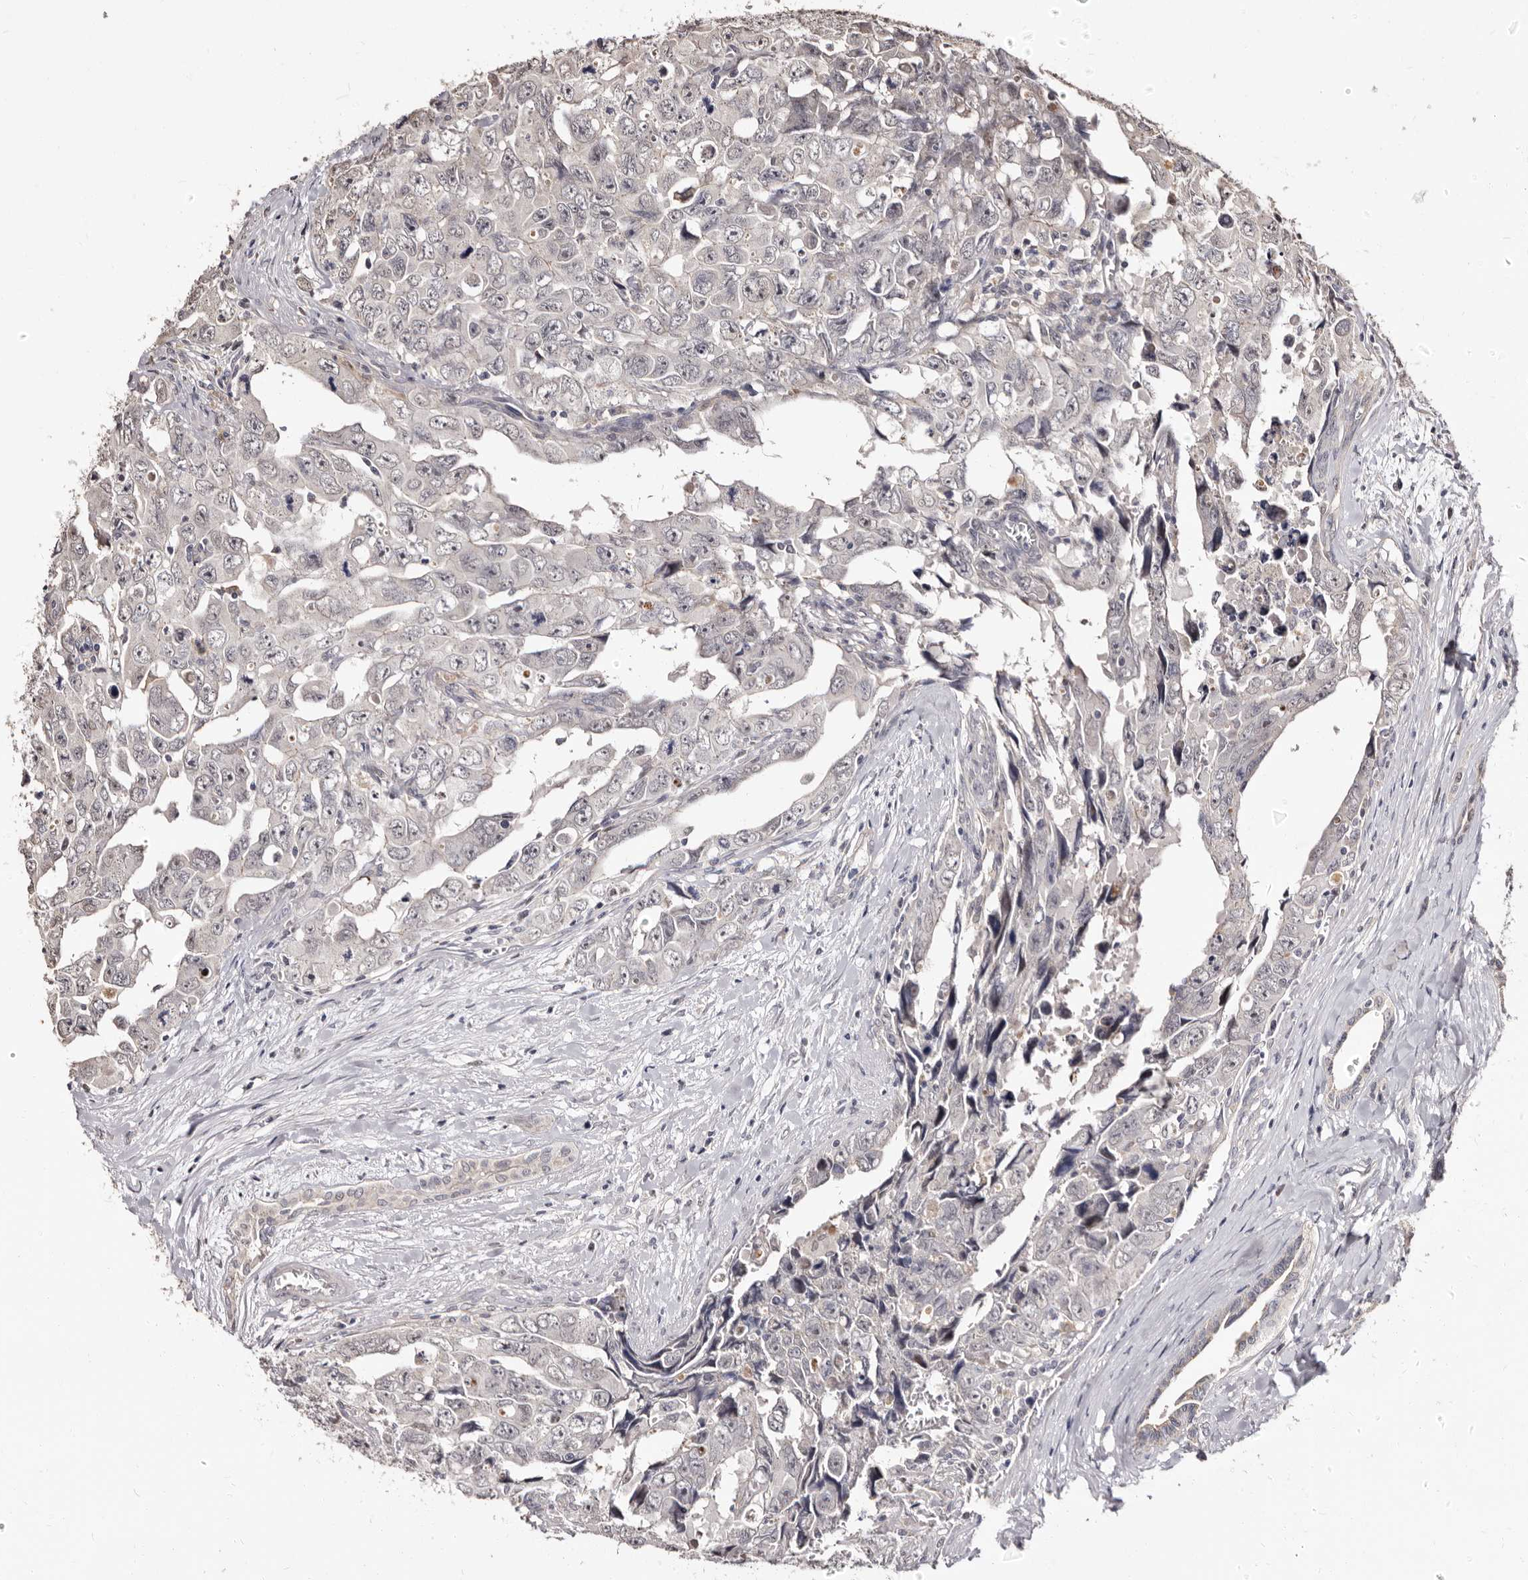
{"staining": {"intensity": "negative", "quantity": "none", "location": "none"}, "tissue": "testis cancer", "cell_type": "Tumor cells", "image_type": "cancer", "snomed": [{"axis": "morphology", "description": "Carcinoma, Embryonal, NOS"}, {"axis": "topography", "description": "Testis"}], "caption": "A histopathology image of human embryonal carcinoma (testis) is negative for staining in tumor cells. (IHC, brightfield microscopy, high magnification).", "gene": "PTAFR", "patient": {"sex": "male", "age": 28}}